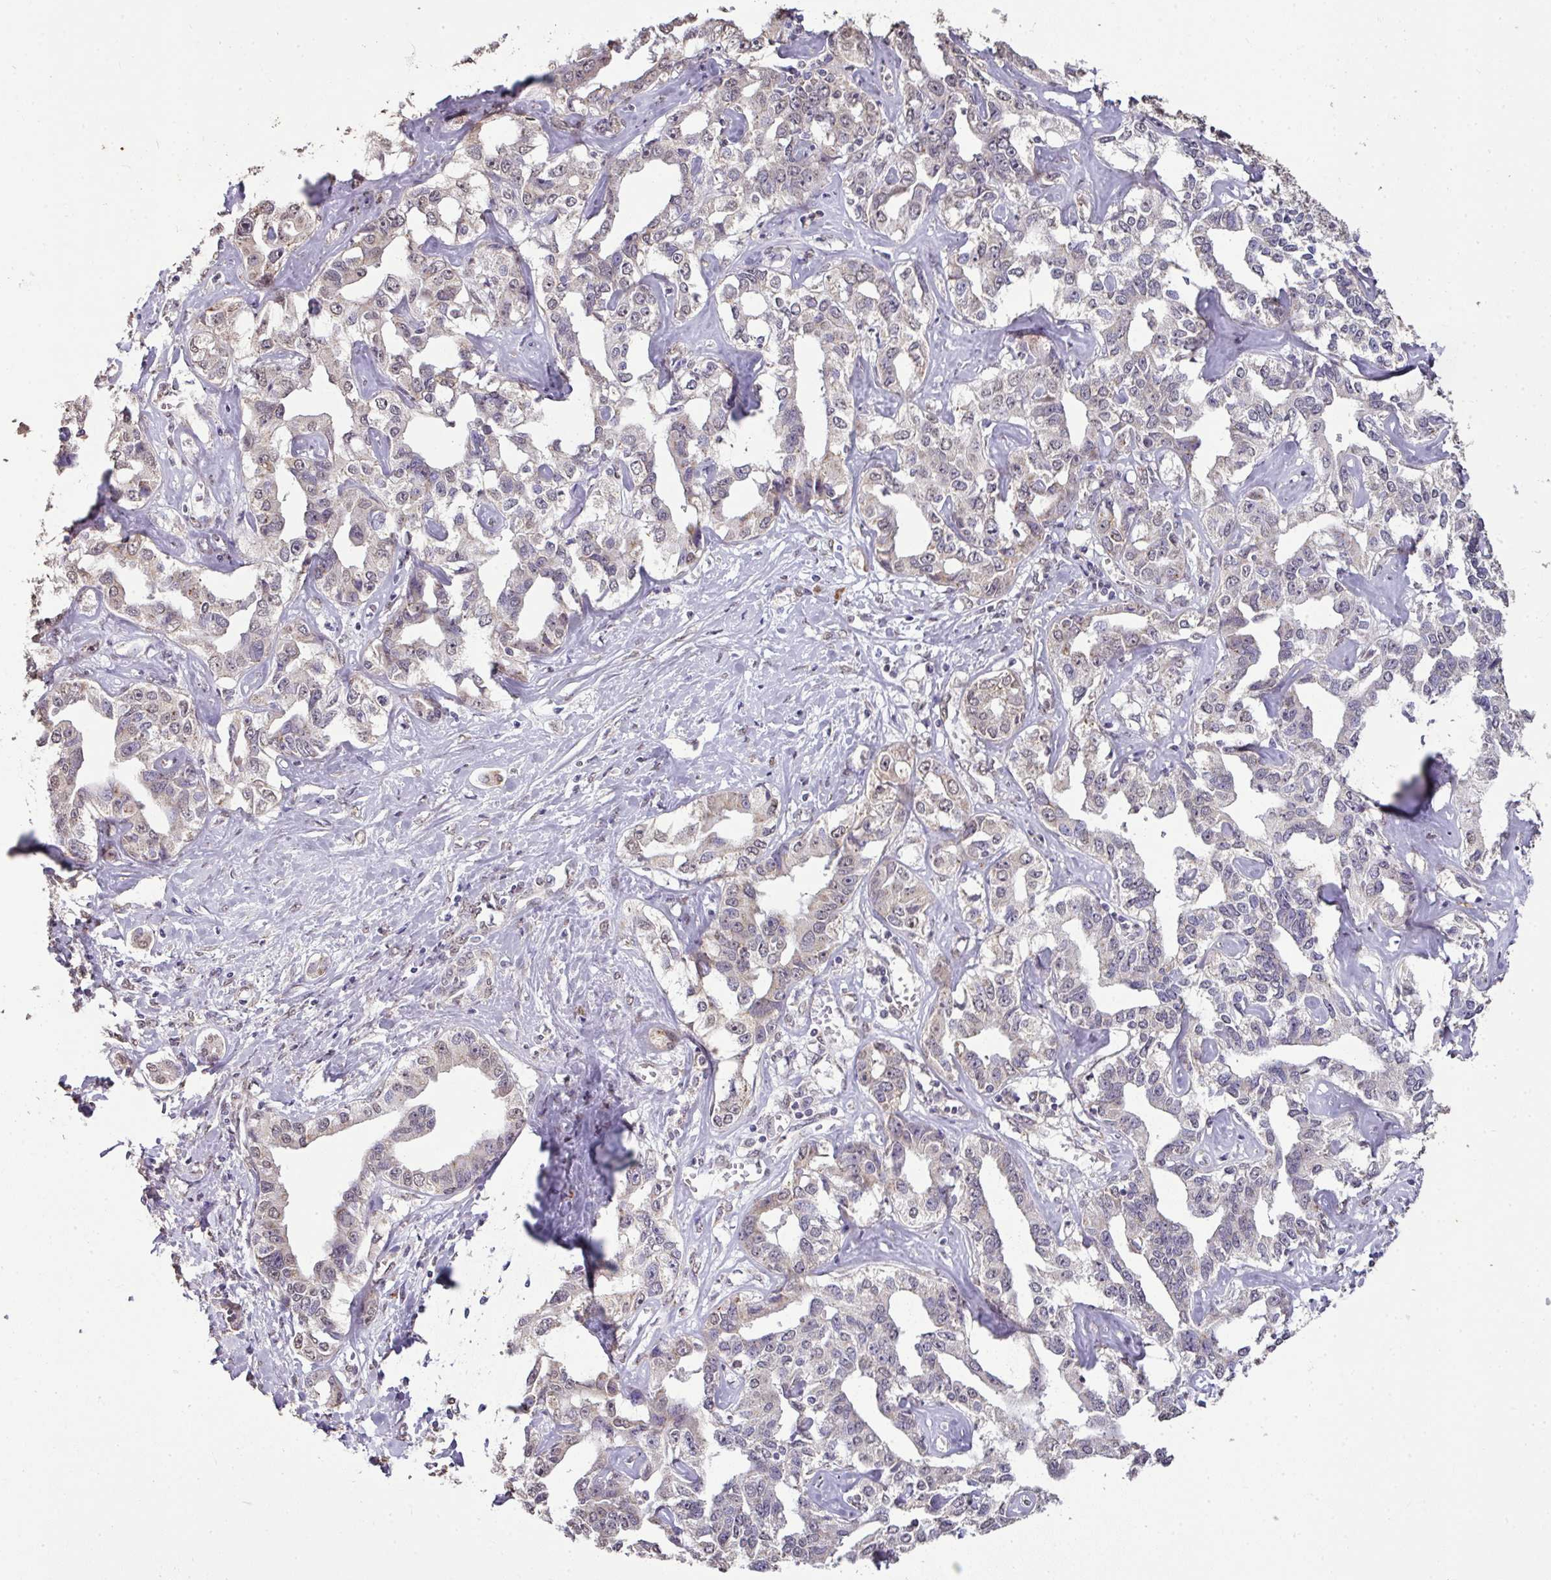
{"staining": {"intensity": "weak", "quantity": "<25%", "location": "cytoplasmic/membranous,nuclear"}, "tissue": "liver cancer", "cell_type": "Tumor cells", "image_type": "cancer", "snomed": [{"axis": "morphology", "description": "Cholangiocarcinoma"}, {"axis": "topography", "description": "Liver"}], "caption": "A histopathology image of human liver cancer is negative for staining in tumor cells. (DAB immunohistochemistry with hematoxylin counter stain).", "gene": "JPH2", "patient": {"sex": "male", "age": 59}}